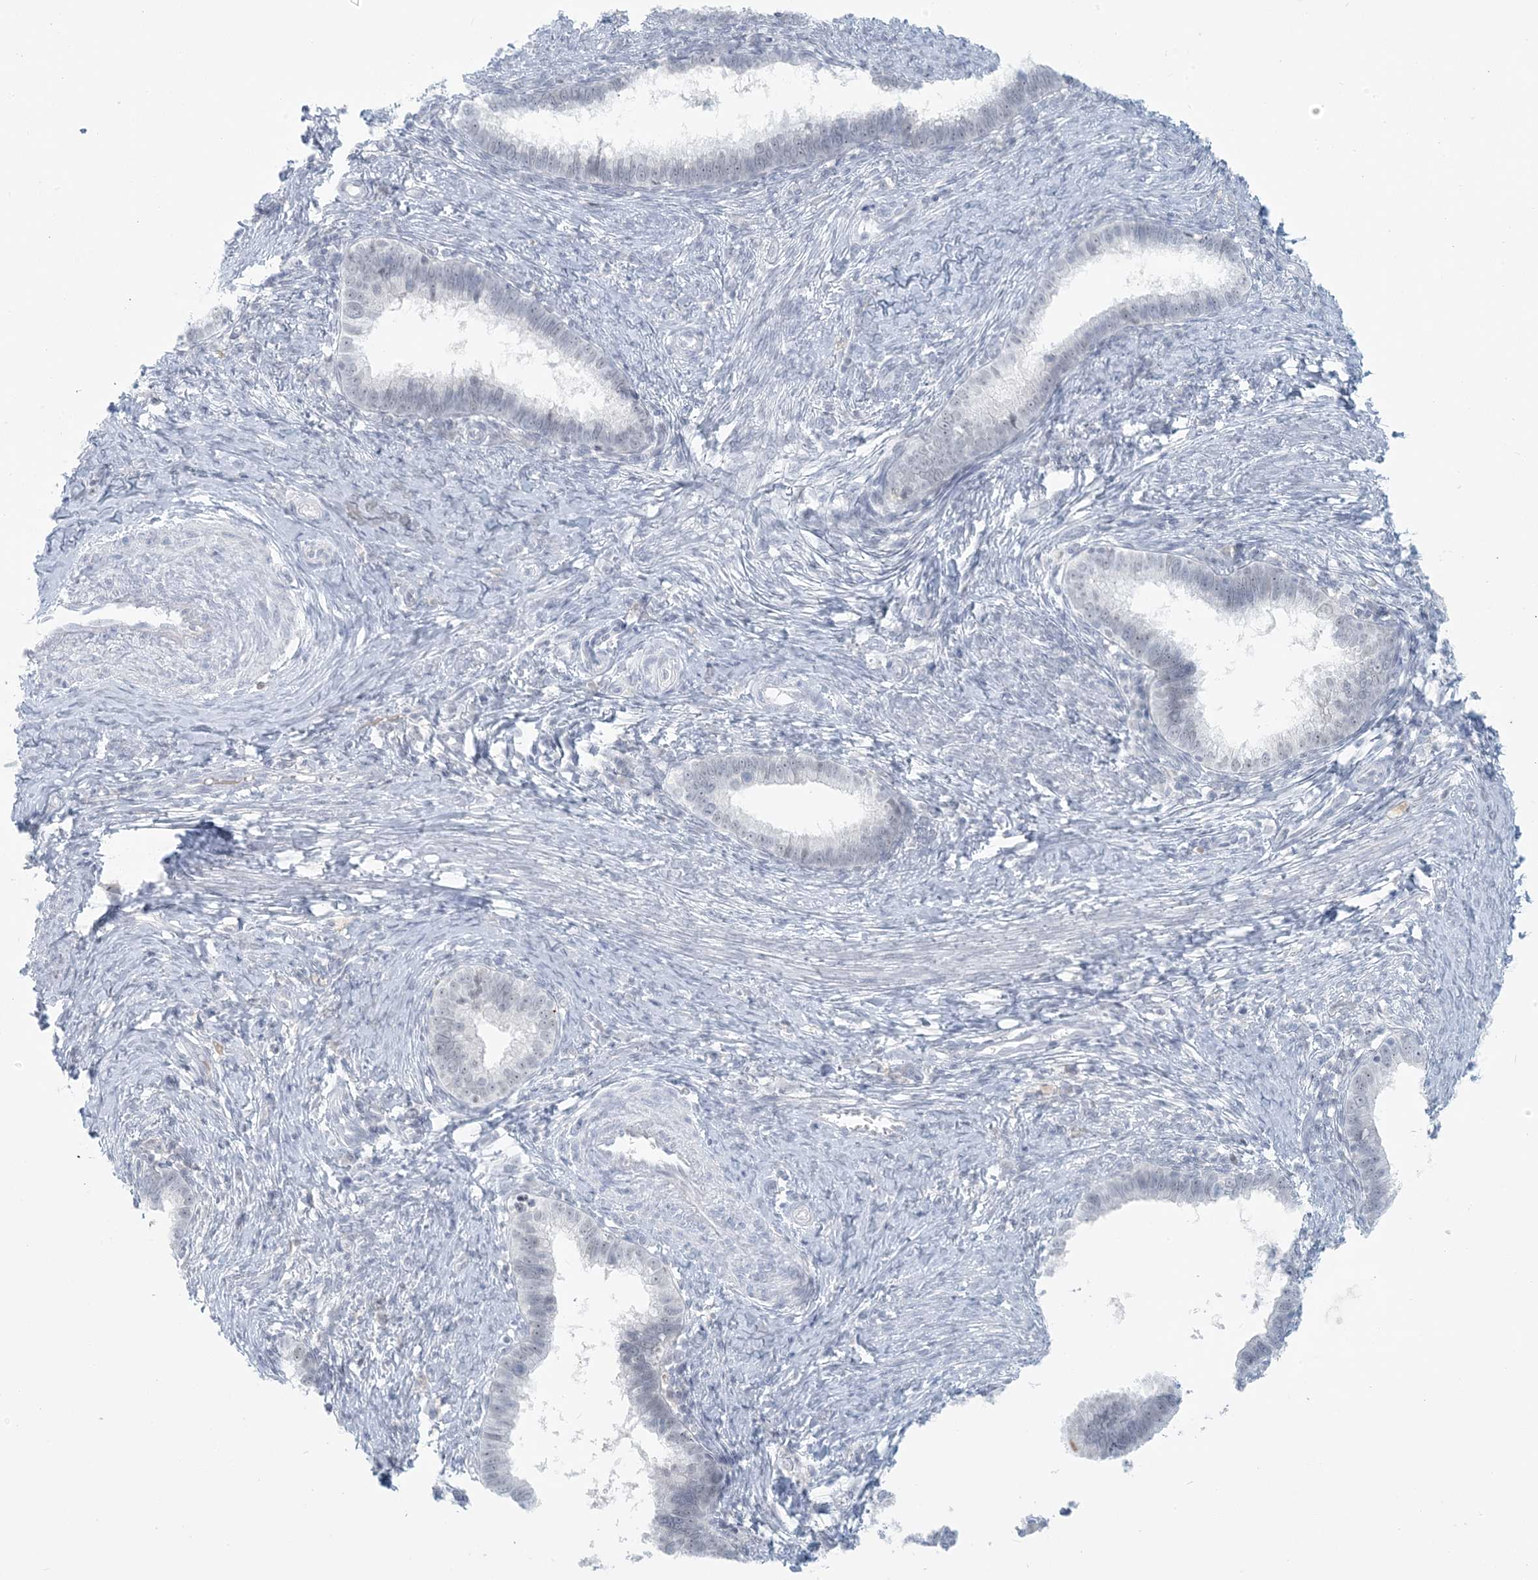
{"staining": {"intensity": "negative", "quantity": "none", "location": "none"}, "tissue": "cervical cancer", "cell_type": "Tumor cells", "image_type": "cancer", "snomed": [{"axis": "morphology", "description": "Adenocarcinoma, NOS"}, {"axis": "topography", "description": "Cervix"}], "caption": "Immunohistochemical staining of human adenocarcinoma (cervical) exhibits no significant expression in tumor cells.", "gene": "SCML1", "patient": {"sex": "female", "age": 36}}